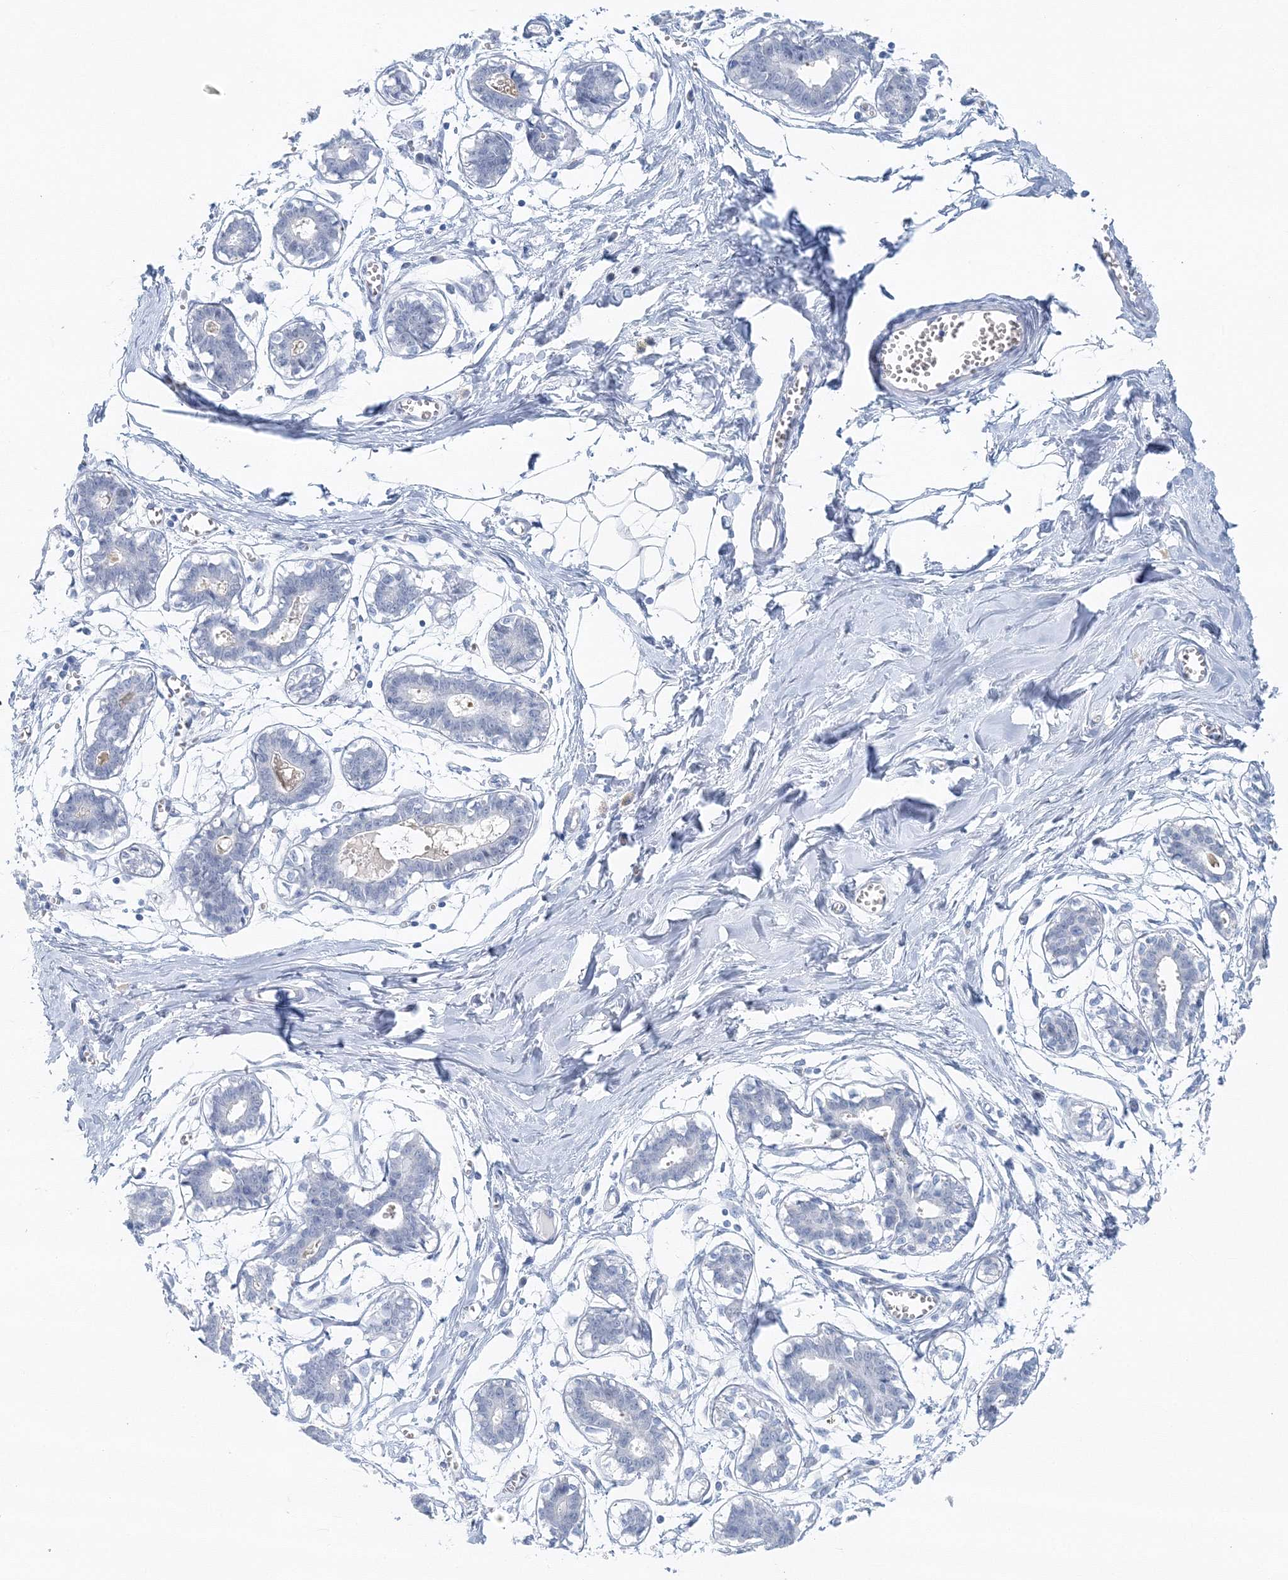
{"staining": {"intensity": "negative", "quantity": "none", "location": "none"}, "tissue": "breast", "cell_type": "Adipocytes", "image_type": "normal", "snomed": [{"axis": "morphology", "description": "Normal tissue, NOS"}, {"axis": "topography", "description": "Breast"}], "caption": "Histopathology image shows no significant protein staining in adipocytes of normal breast.", "gene": "VILL", "patient": {"sex": "female", "age": 27}}